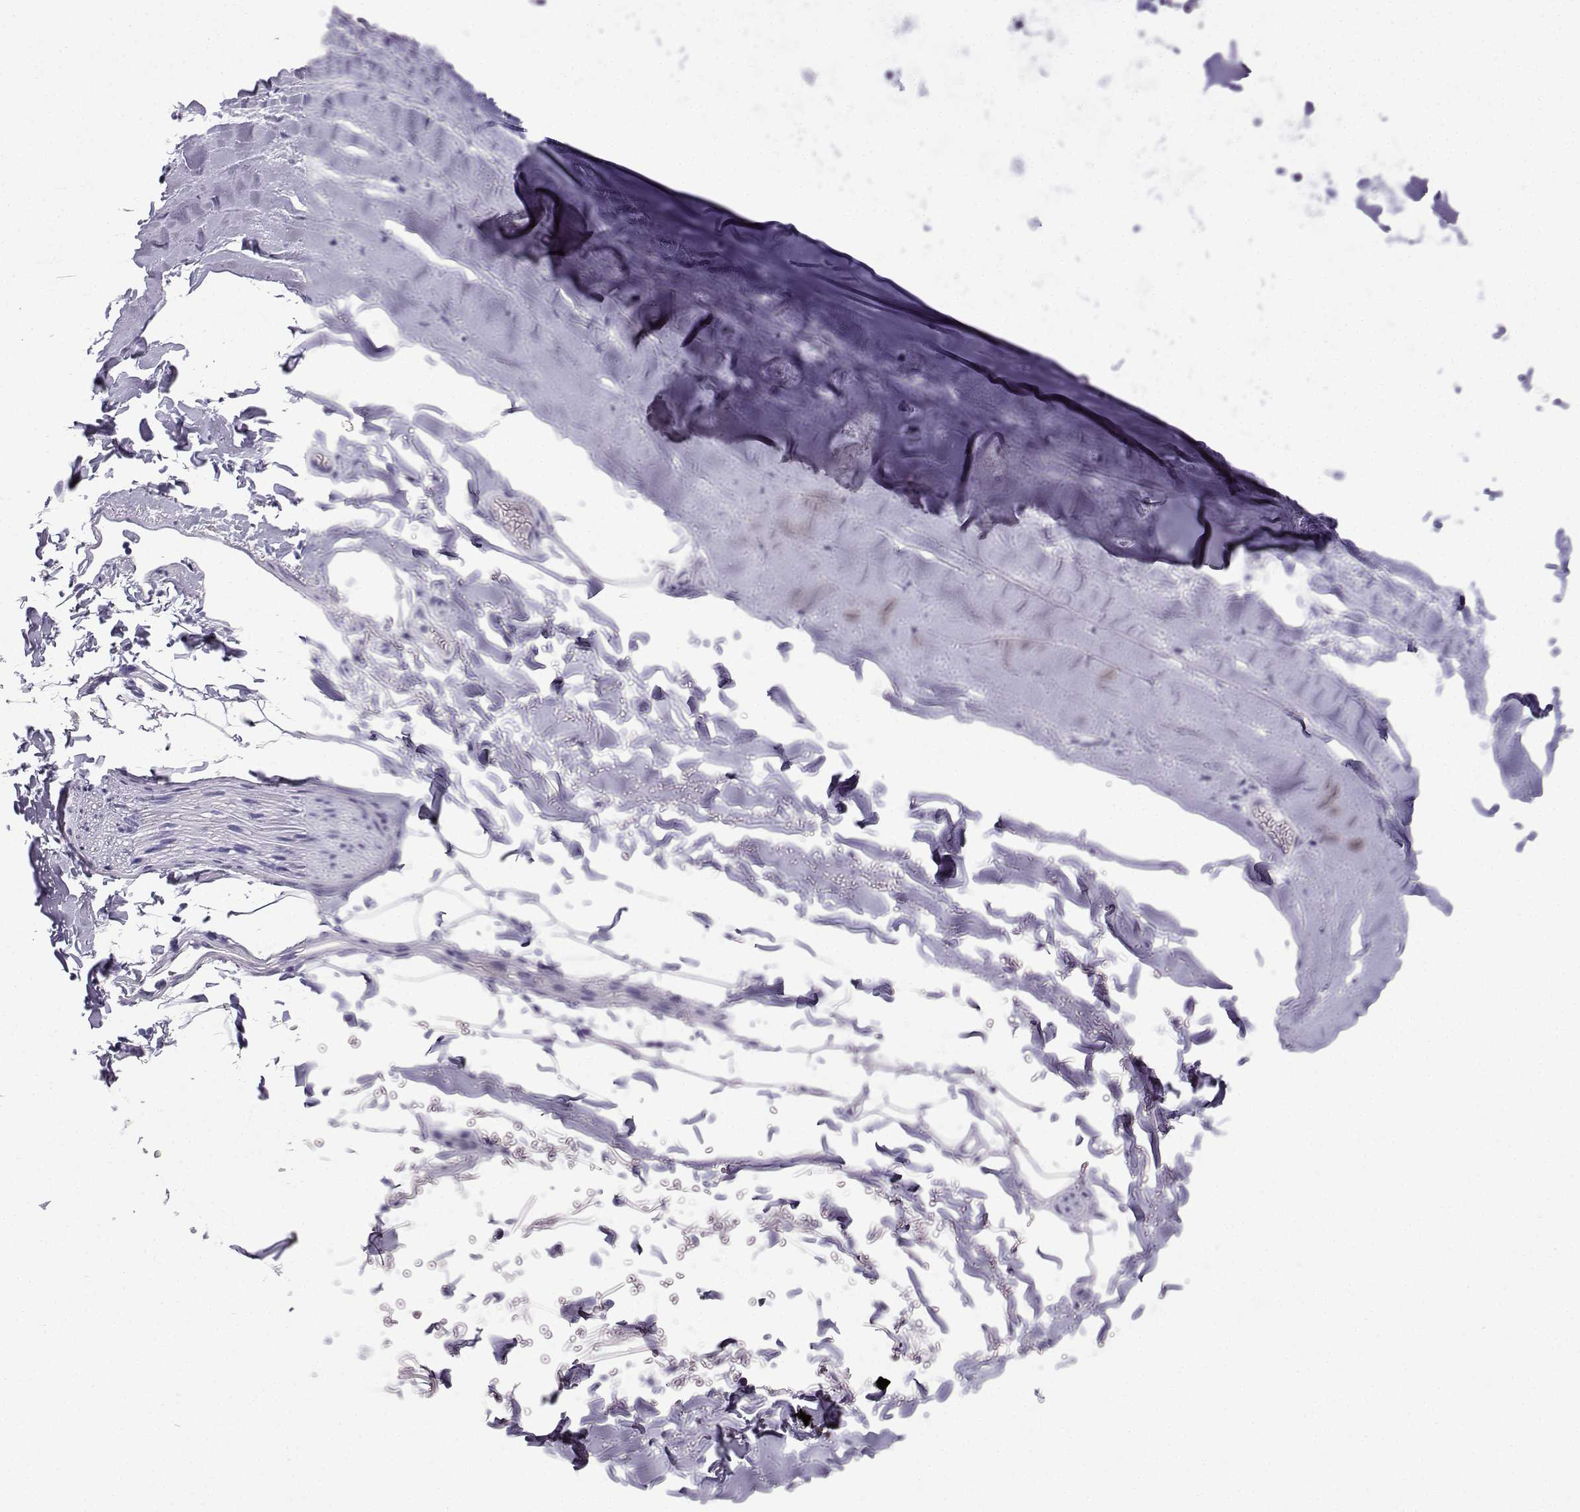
{"staining": {"intensity": "negative", "quantity": "none", "location": "none"}, "tissue": "soft tissue", "cell_type": "Chondrocytes", "image_type": "normal", "snomed": [{"axis": "morphology", "description": "Normal tissue, NOS"}, {"axis": "topography", "description": "Lymph node"}, {"axis": "topography", "description": "Bronchus"}], "caption": "Protein analysis of normal soft tissue demonstrates no significant staining in chondrocytes.", "gene": "CFAP53", "patient": {"sex": "female", "age": 70}}